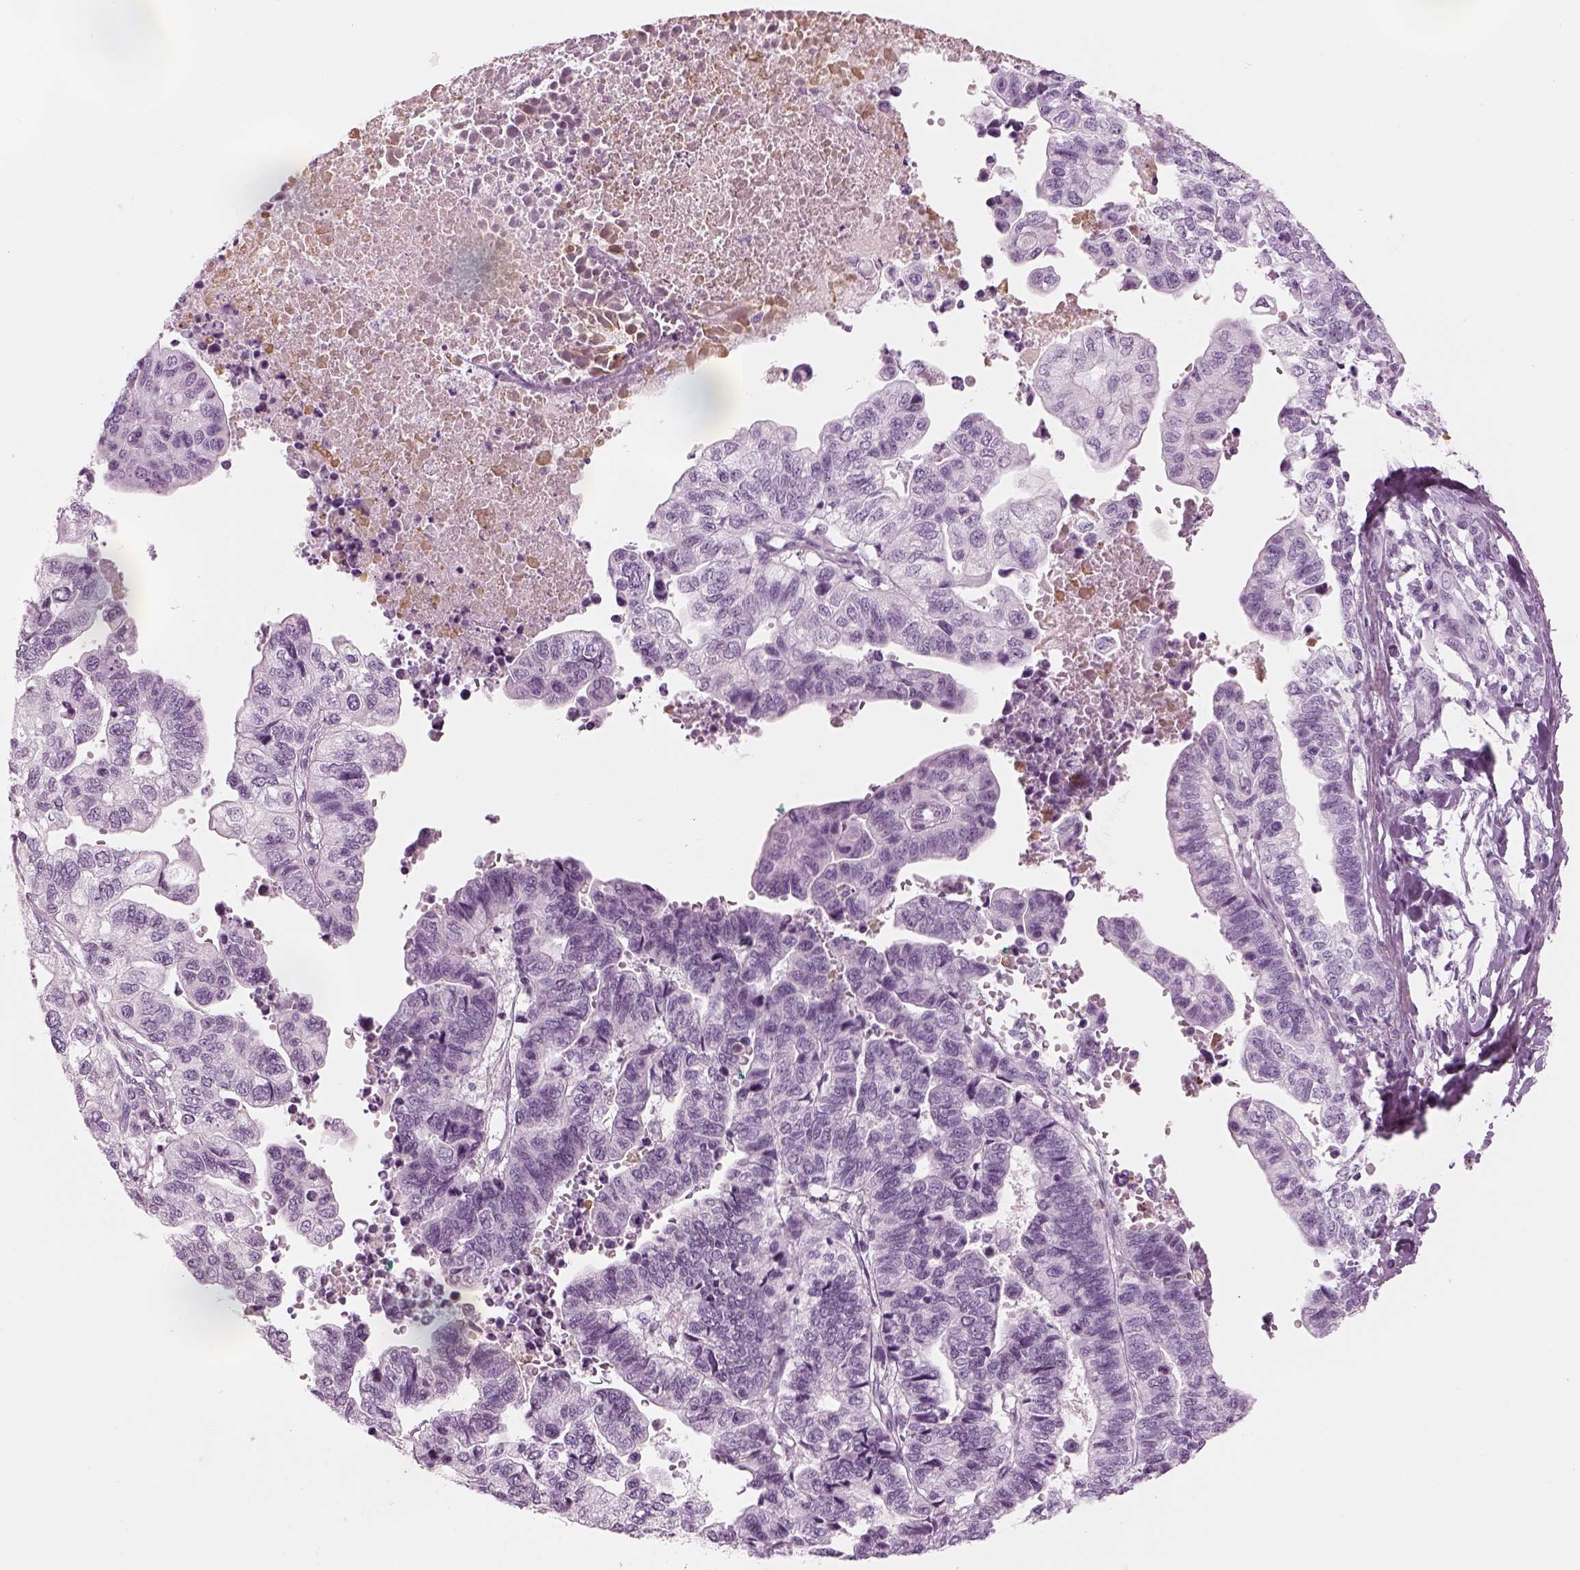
{"staining": {"intensity": "negative", "quantity": "none", "location": "none"}, "tissue": "stomach cancer", "cell_type": "Tumor cells", "image_type": "cancer", "snomed": [{"axis": "morphology", "description": "Adenocarcinoma, NOS"}, {"axis": "topography", "description": "Stomach, upper"}], "caption": "IHC of human stomach cancer (adenocarcinoma) demonstrates no staining in tumor cells.", "gene": "SAG", "patient": {"sex": "female", "age": 67}}